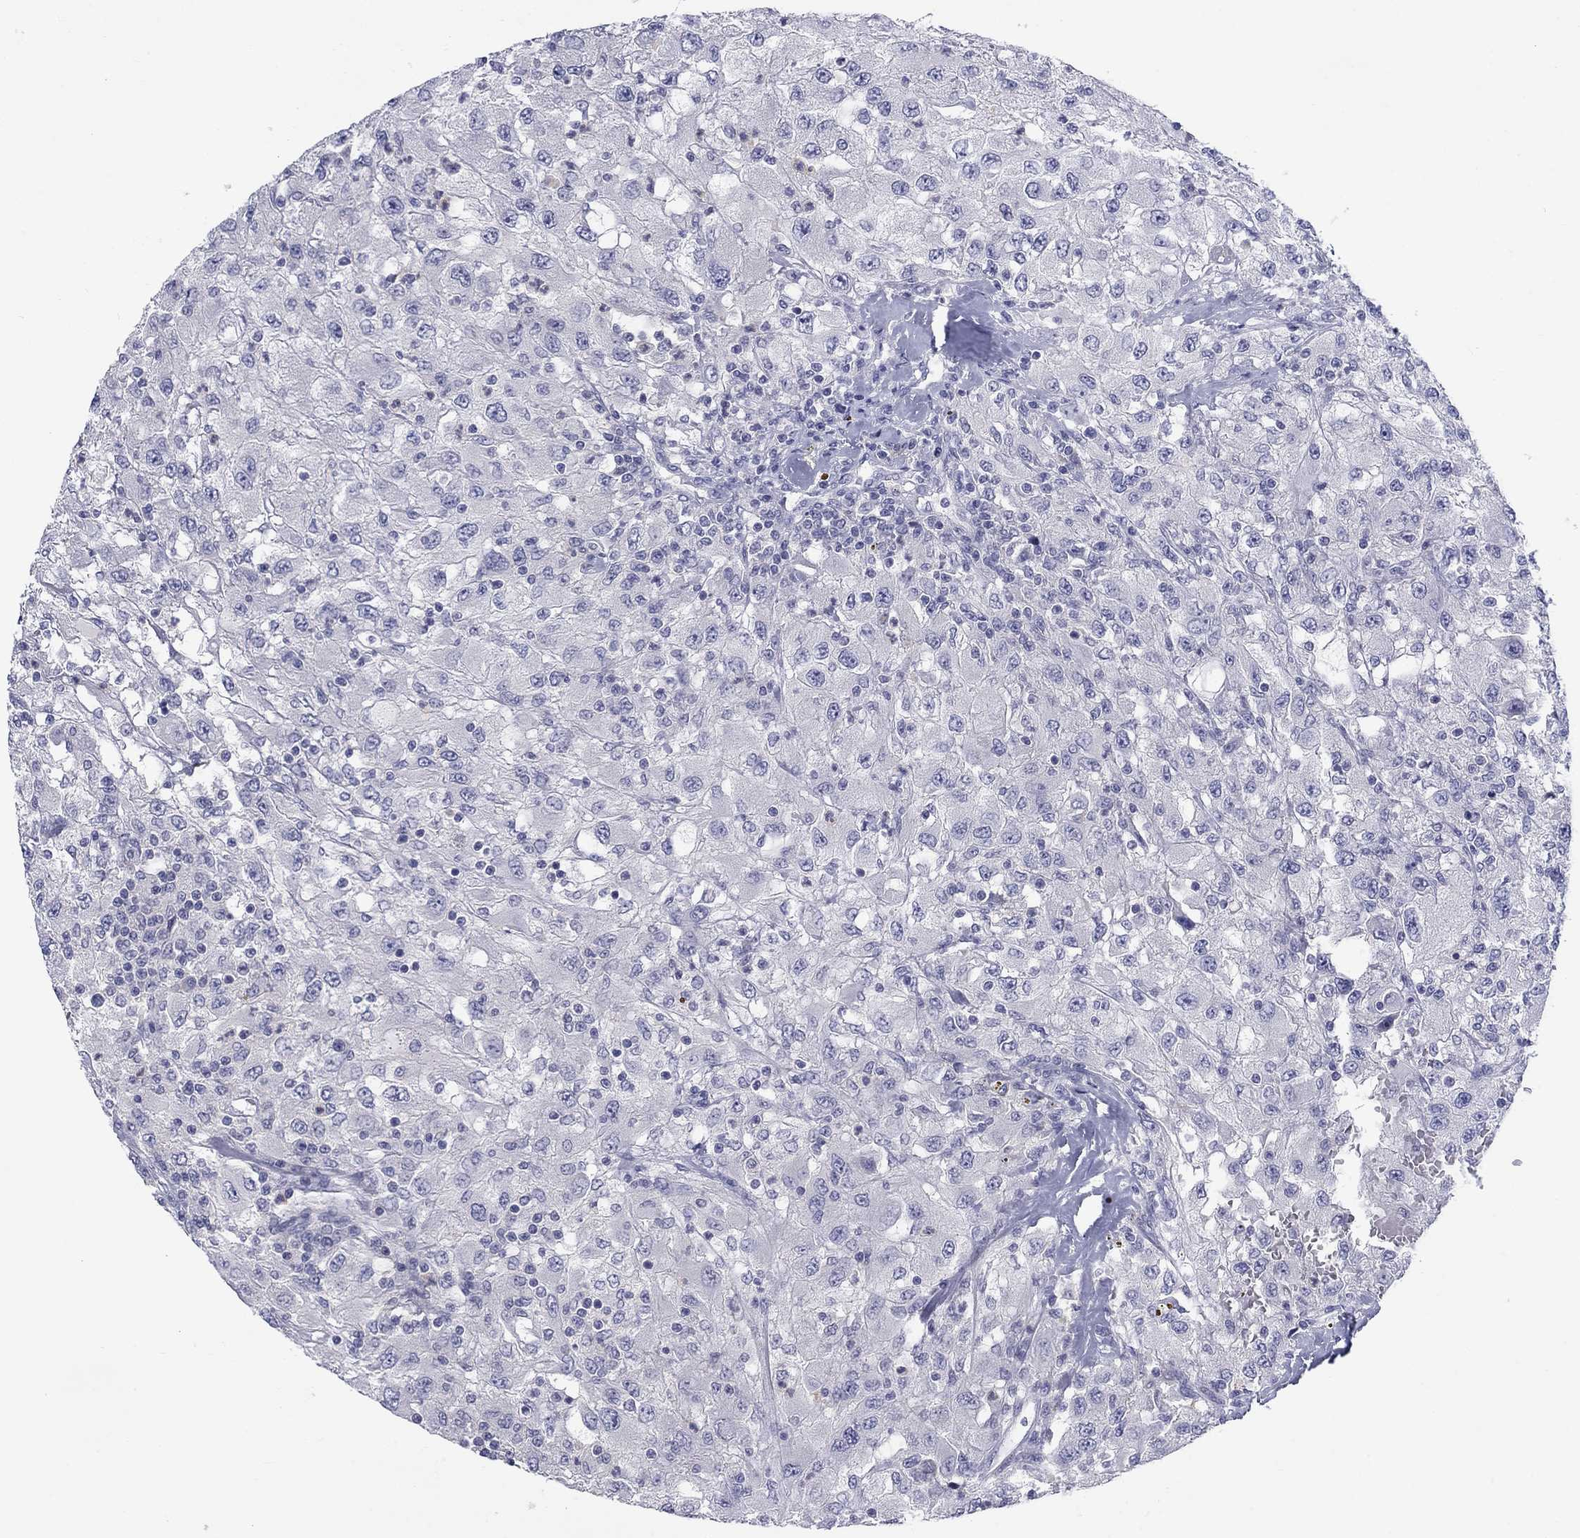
{"staining": {"intensity": "negative", "quantity": "none", "location": "none"}, "tissue": "renal cancer", "cell_type": "Tumor cells", "image_type": "cancer", "snomed": [{"axis": "morphology", "description": "Adenocarcinoma, NOS"}, {"axis": "topography", "description": "Kidney"}], "caption": "A high-resolution image shows immunohistochemistry staining of renal adenocarcinoma, which exhibits no significant expression in tumor cells.", "gene": "CACNA1A", "patient": {"sex": "female", "age": 67}}